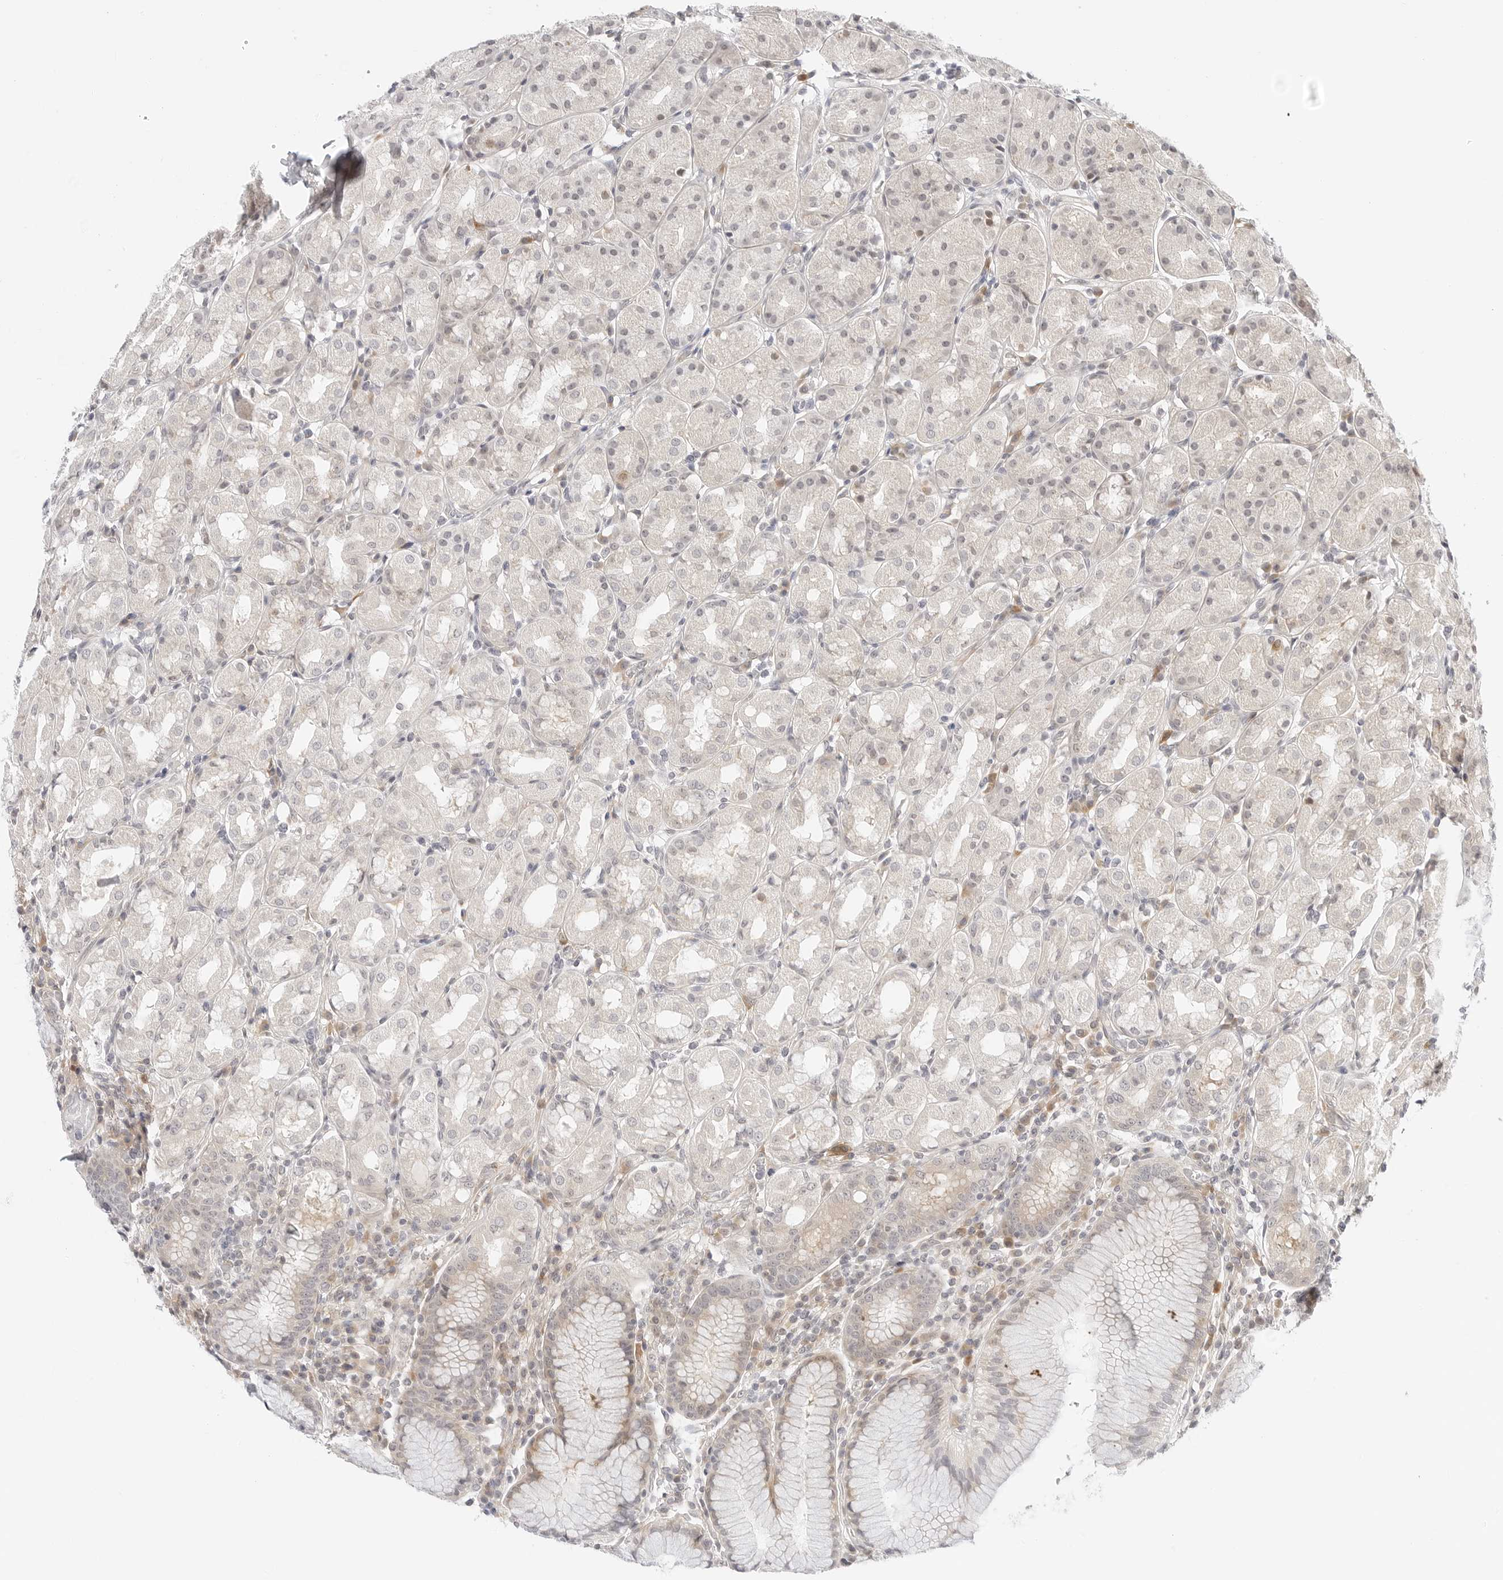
{"staining": {"intensity": "weak", "quantity": "<25%", "location": "cytoplasmic/membranous"}, "tissue": "stomach", "cell_type": "Glandular cells", "image_type": "normal", "snomed": [{"axis": "morphology", "description": "Normal tissue, NOS"}, {"axis": "topography", "description": "Stomach, lower"}], "caption": "Protein analysis of unremarkable stomach reveals no significant expression in glandular cells.", "gene": "TCP1", "patient": {"sex": "female", "age": 56}}